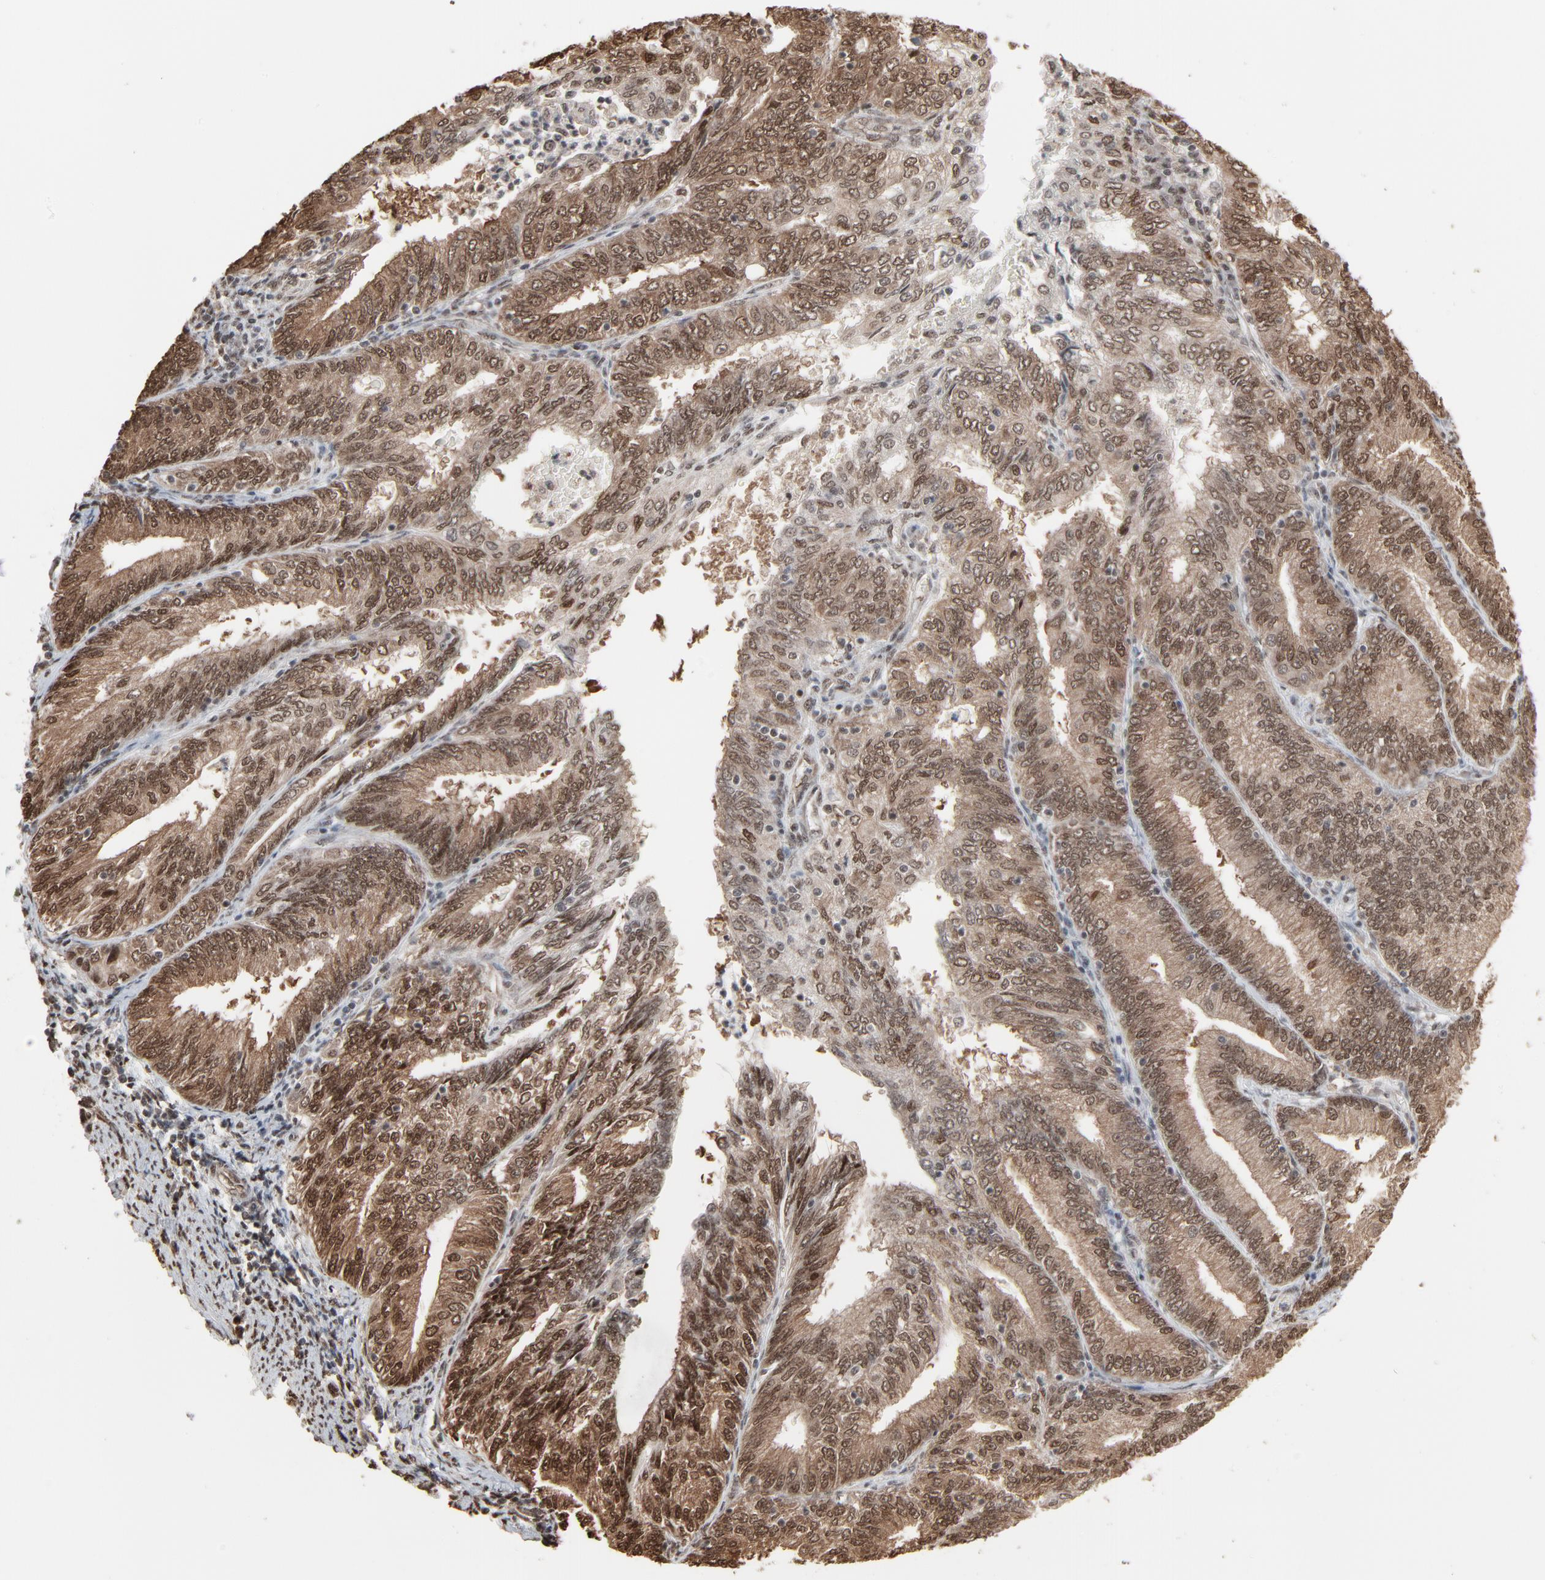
{"staining": {"intensity": "strong", "quantity": ">75%", "location": "cytoplasmic/membranous,nuclear"}, "tissue": "endometrial cancer", "cell_type": "Tumor cells", "image_type": "cancer", "snomed": [{"axis": "morphology", "description": "Adenocarcinoma, NOS"}, {"axis": "topography", "description": "Endometrium"}], "caption": "Adenocarcinoma (endometrial) was stained to show a protein in brown. There is high levels of strong cytoplasmic/membranous and nuclear positivity in approximately >75% of tumor cells.", "gene": "MEIS2", "patient": {"sex": "female", "age": 69}}